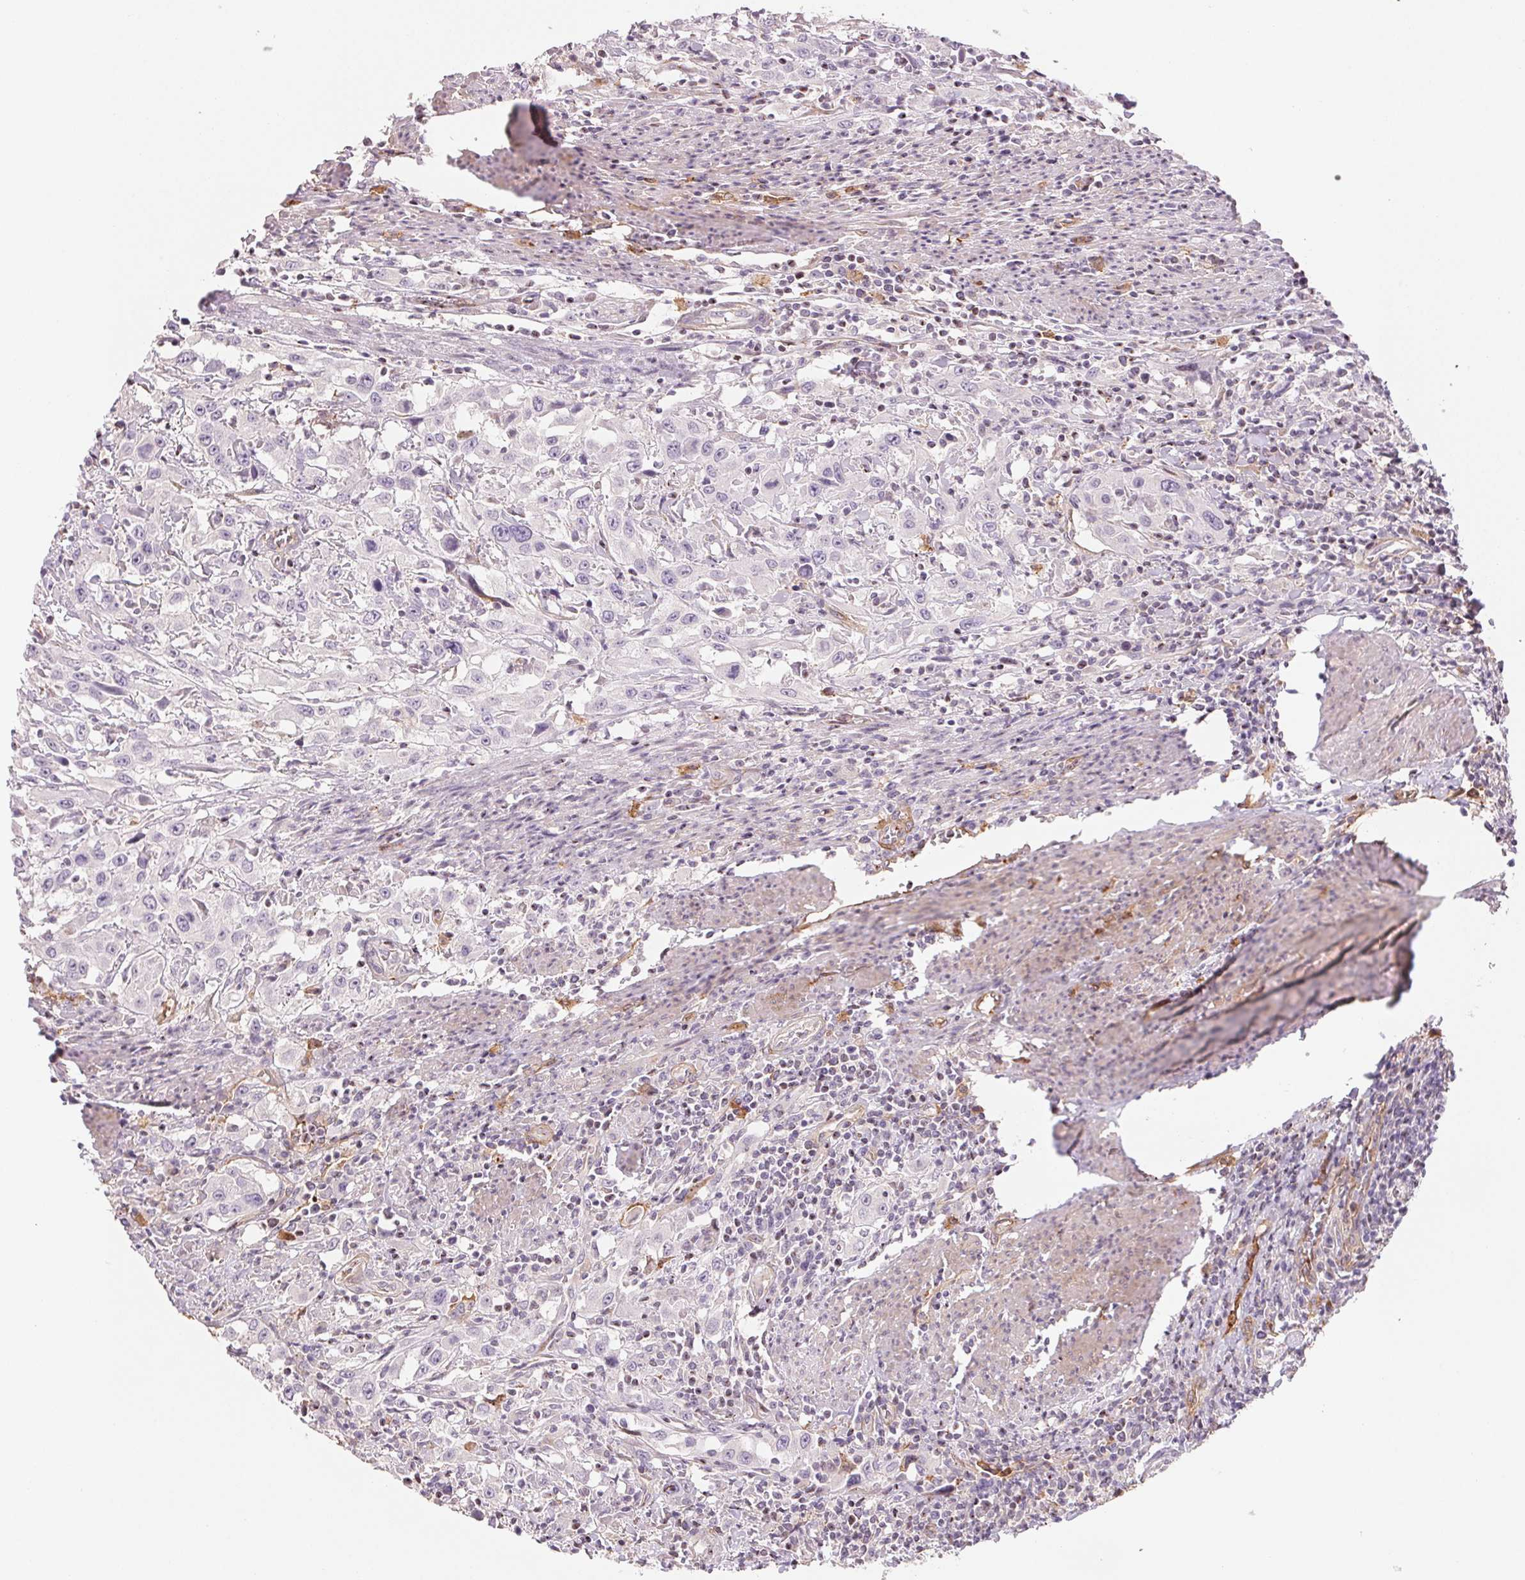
{"staining": {"intensity": "negative", "quantity": "none", "location": "none"}, "tissue": "urothelial cancer", "cell_type": "Tumor cells", "image_type": "cancer", "snomed": [{"axis": "morphology", "description": "Urothelial carcinoma, High grade"}, {"axis": "topography", "description": "Urinary bladder"}], "caption": "Immunohistochemistry (IHC) of human urothelial carcinoma (high-grade) exhibits no positivity in tumor cells.", "gene": "ANKRD13B", "patient": {"sex": "male", "age": 61}}